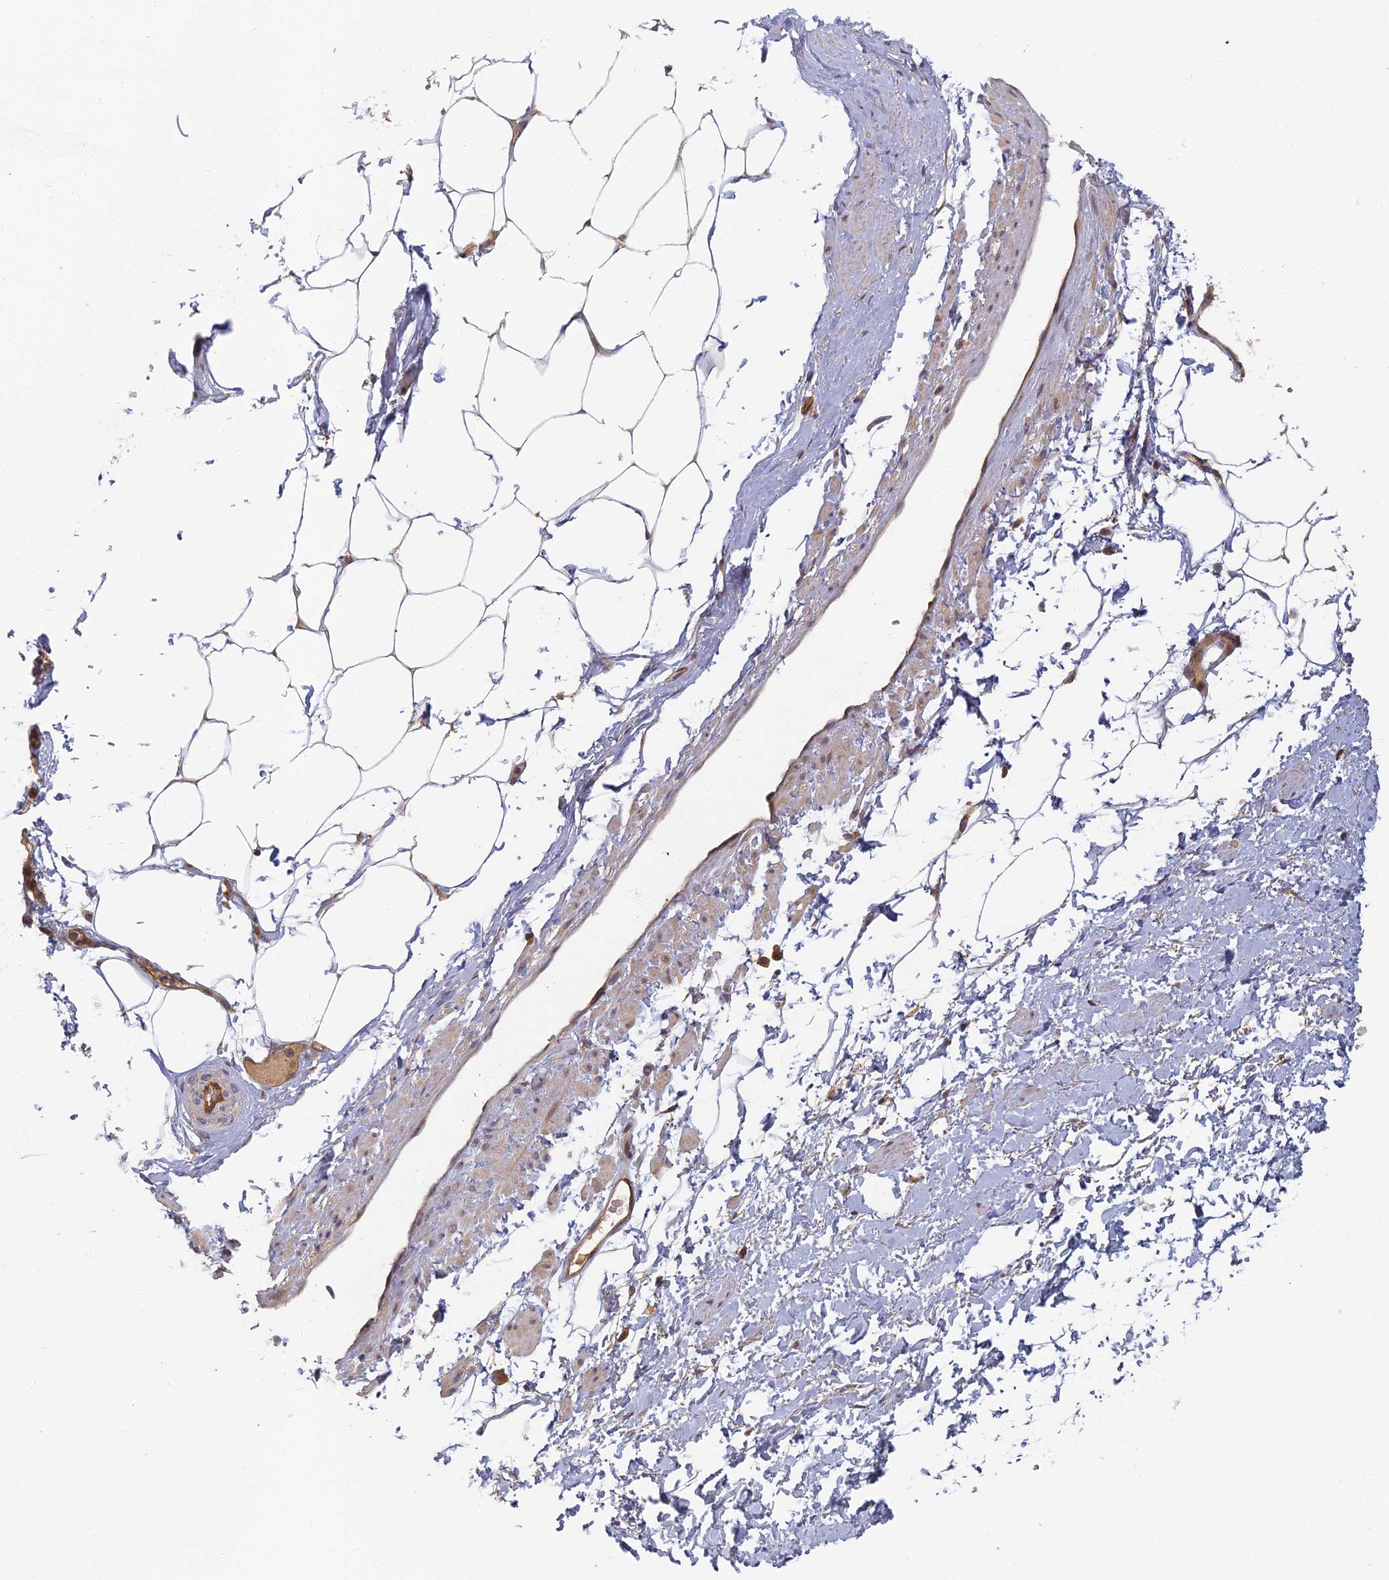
{"staining": {"intensity": "negative", "quantity": "none", "location": "none"}, "tissue": "adipose tissue", "cell_type": "Adipocytes", "image_type": "normal", "snomed": [{"axis": "morphology", "description": "Normal tissue, NOS"}, {"axis": "morphology", "description": "Adenocarcinoma, Low grade"}, {"axis": "topography", "description": "Prostate"}, {"axis": "topography", "description": "Peripheral nerve tissue"}], "caption": "Immunohistochemistry (IHC) histopathology image of normal human adipose tissue stained for a protein (brown), which displays no expression in adipocytes. Nuclei are stained in blue.", "gene": "INO80D", "patient": {"sex": "male", "age": 63}}